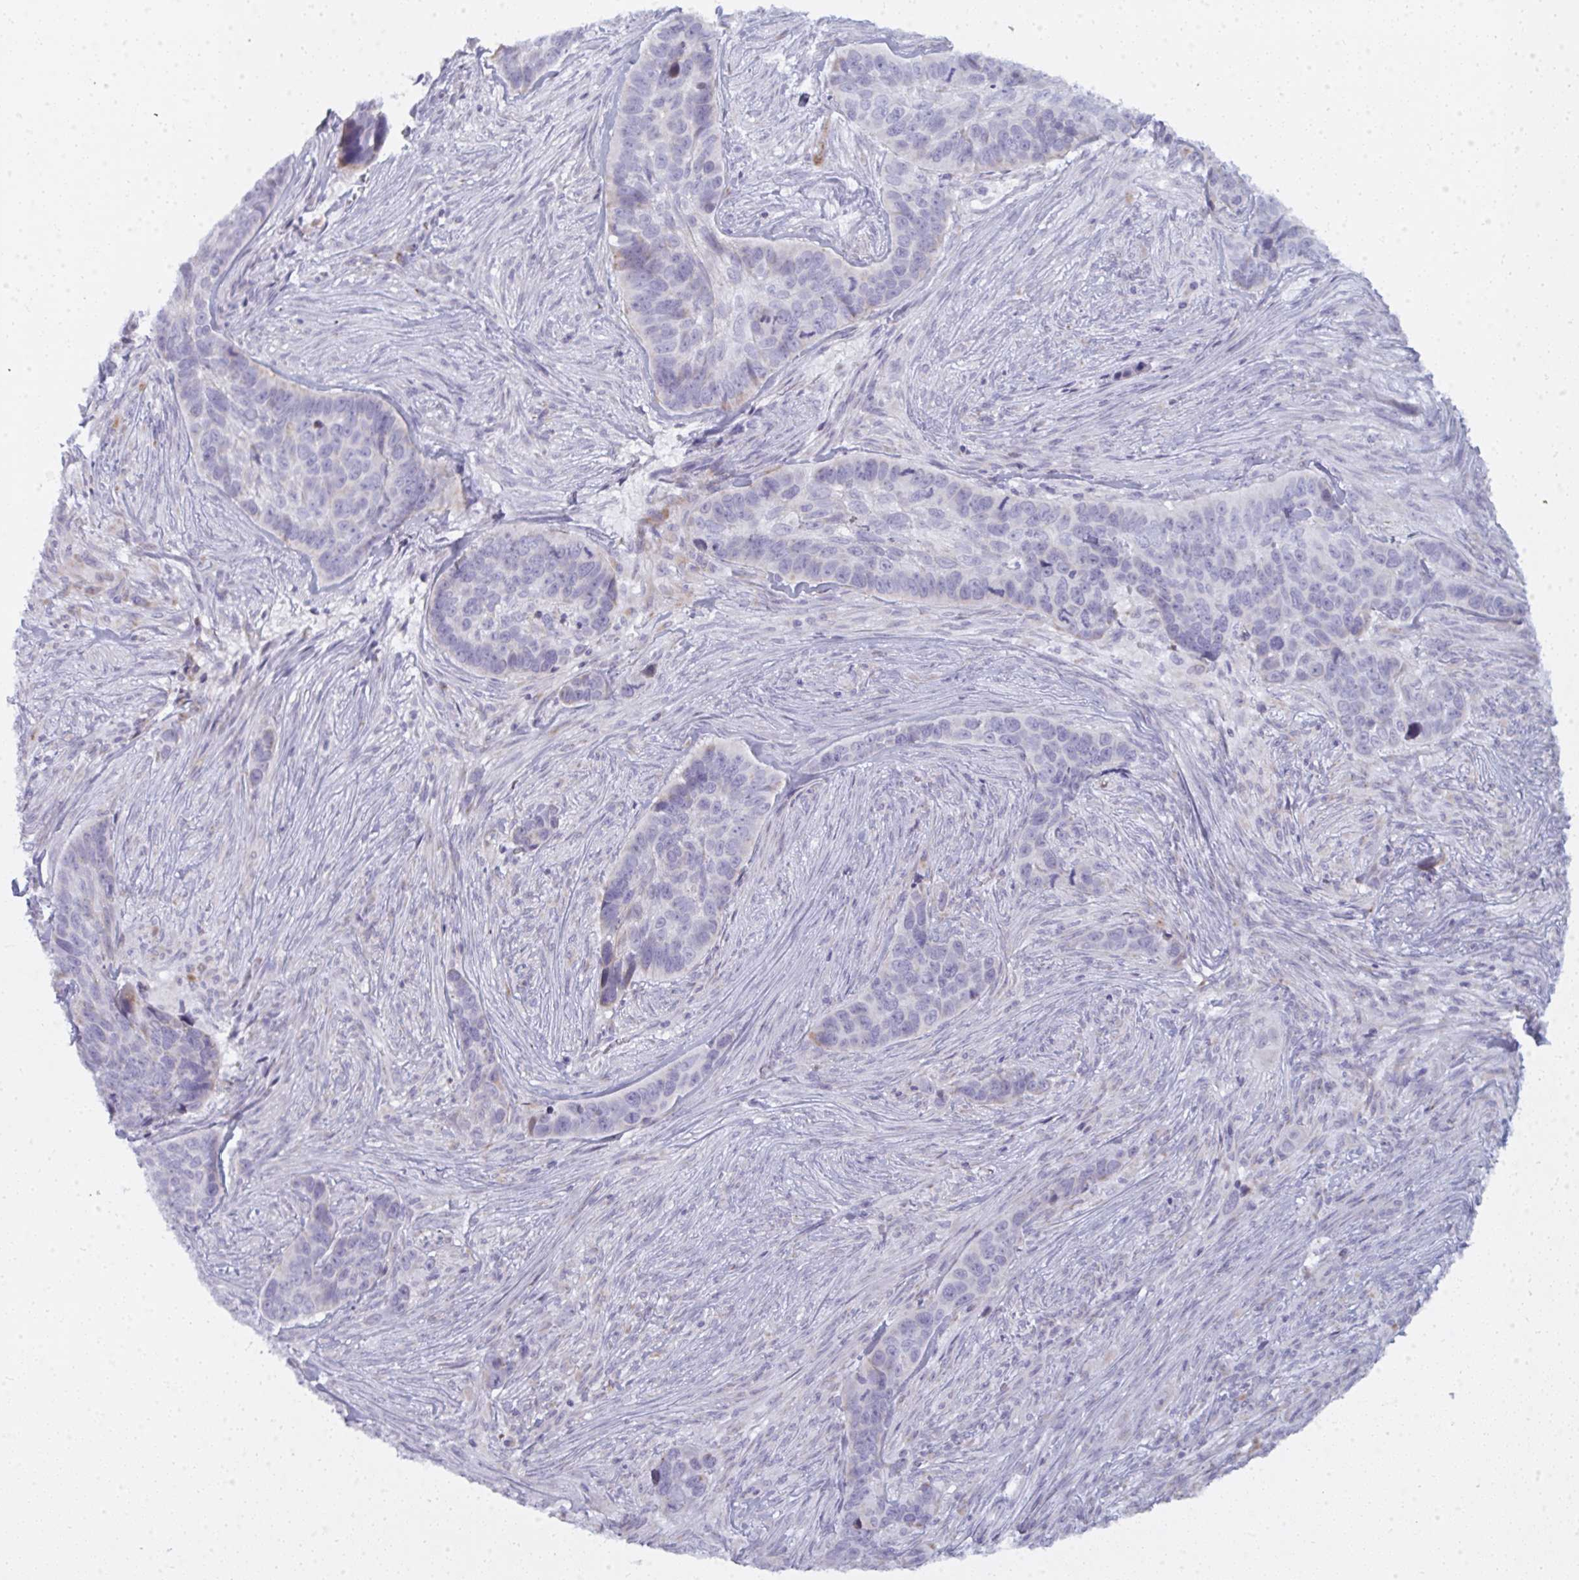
{"staining": {"intensity": "negative", "quantity": "none", "location": "none"}, "tissue": "skin cancer", "cell_type": "Tumor cells", "image_type": "cancer", "snomed": [{"axis": "morphology", "description": "Basal cell carcinoma"}, {"axis": "topography", "description": "Skin"}], "caption": "IHC histopathology image of skin basal cell carcinoma stained for a protein (brown), which displays no positivity in tumor cells.", "gene": "ATG9A", "patient": {"sex": "female", "age": 82}}